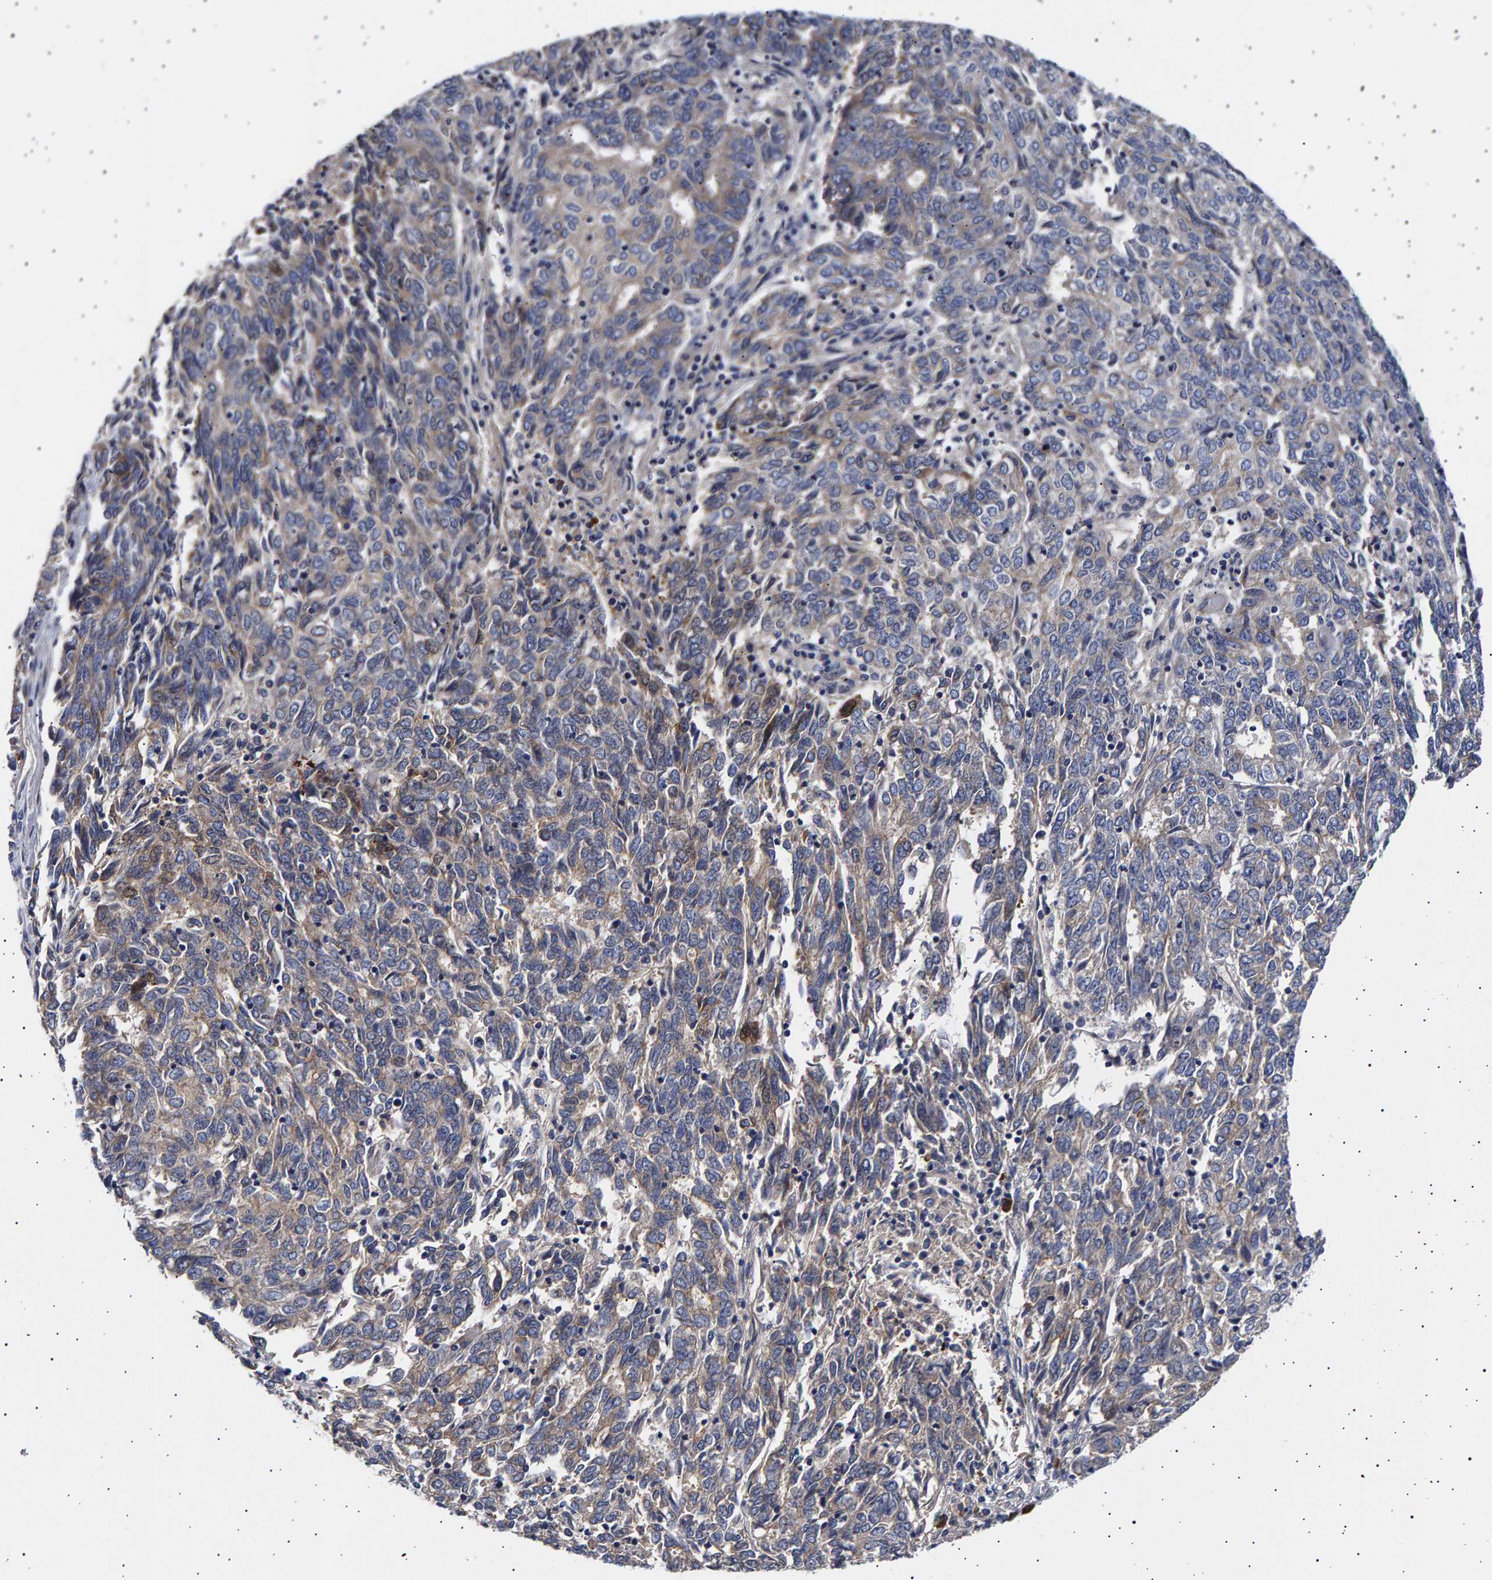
{"staining": {"intensity": "weak", "quantity": "25%-75%", "location": "cytoplasmic/membranous"}, "tissue": "endometrial cancer", "cell_type": "Tumor cells", "image_type": "cancer", "snomed": [{"axis": "morphology", "description": "Adenocarcinoma, NOS"}, {"axis": "topography", "description": "Endometrium"}], "caption": "IHC (DAB (3,3'-diaminobenzidine)) staining of human endometrial cancer shows weak cytoplasmic/membranous protein positivity in approximately 25%-75% of tumor cells. (brown staining indicates protein expression, while blue staining denotes nuclei).", "gene": "ANKRD40", "patient": {"sex": "female", "age": 80}}